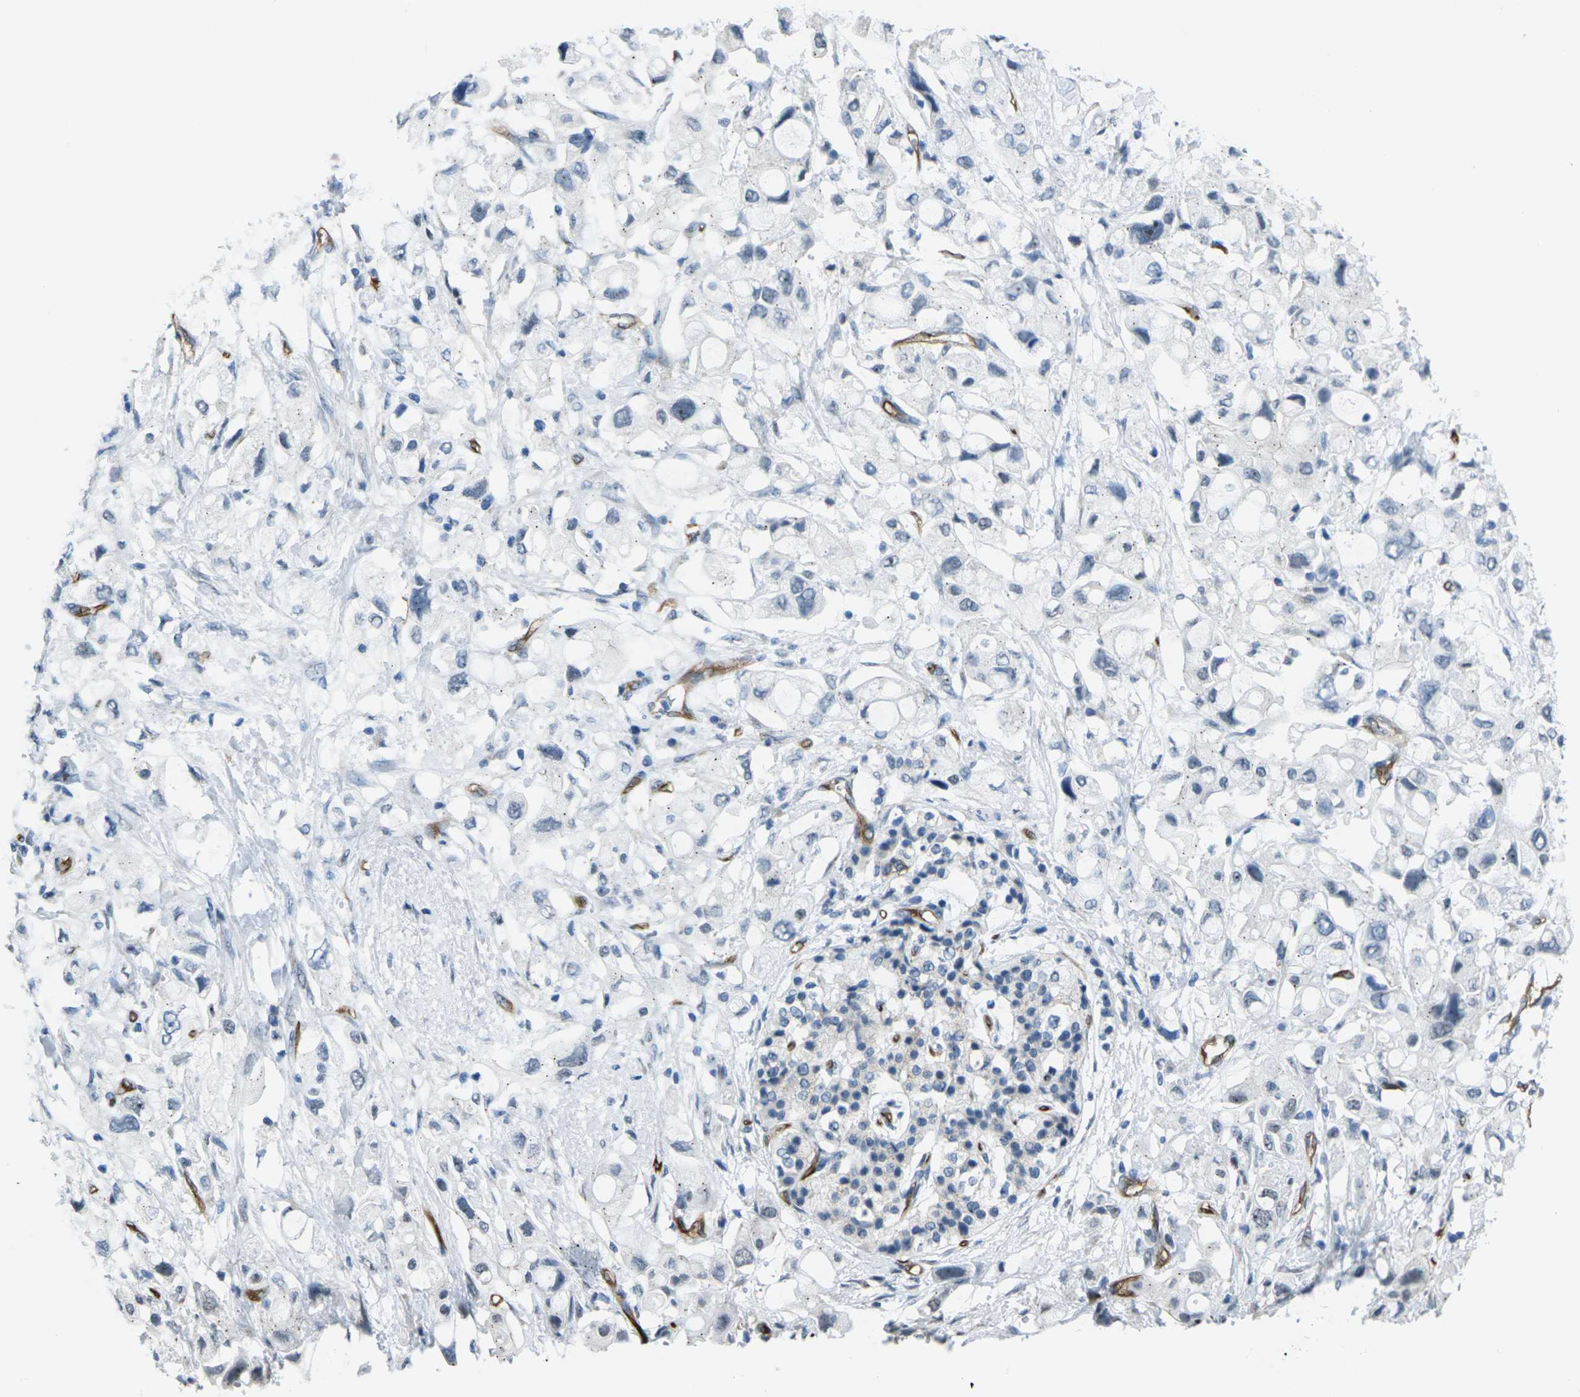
{"staining": {"intensity": "negative", "quantity": "none", "location": "none"}, "tissue": "pancreatic cancer", "cell_type": "Tumor cells", "image_type": "cancer", "snomed": [{"axis": "morphology", "description": "Adenocarcinoma, NOS"}, {"axis": "topography", "description": "Pancreas"}], "caption": "Immunohistochemistry (IHC) histopathology image of adenocarcinoma (pancreatic) stained for a protein (brown), which reveals no expression in tumor cells.", "gene": "HSPA12B", "patient": {"sex": "female", "age": 56}}